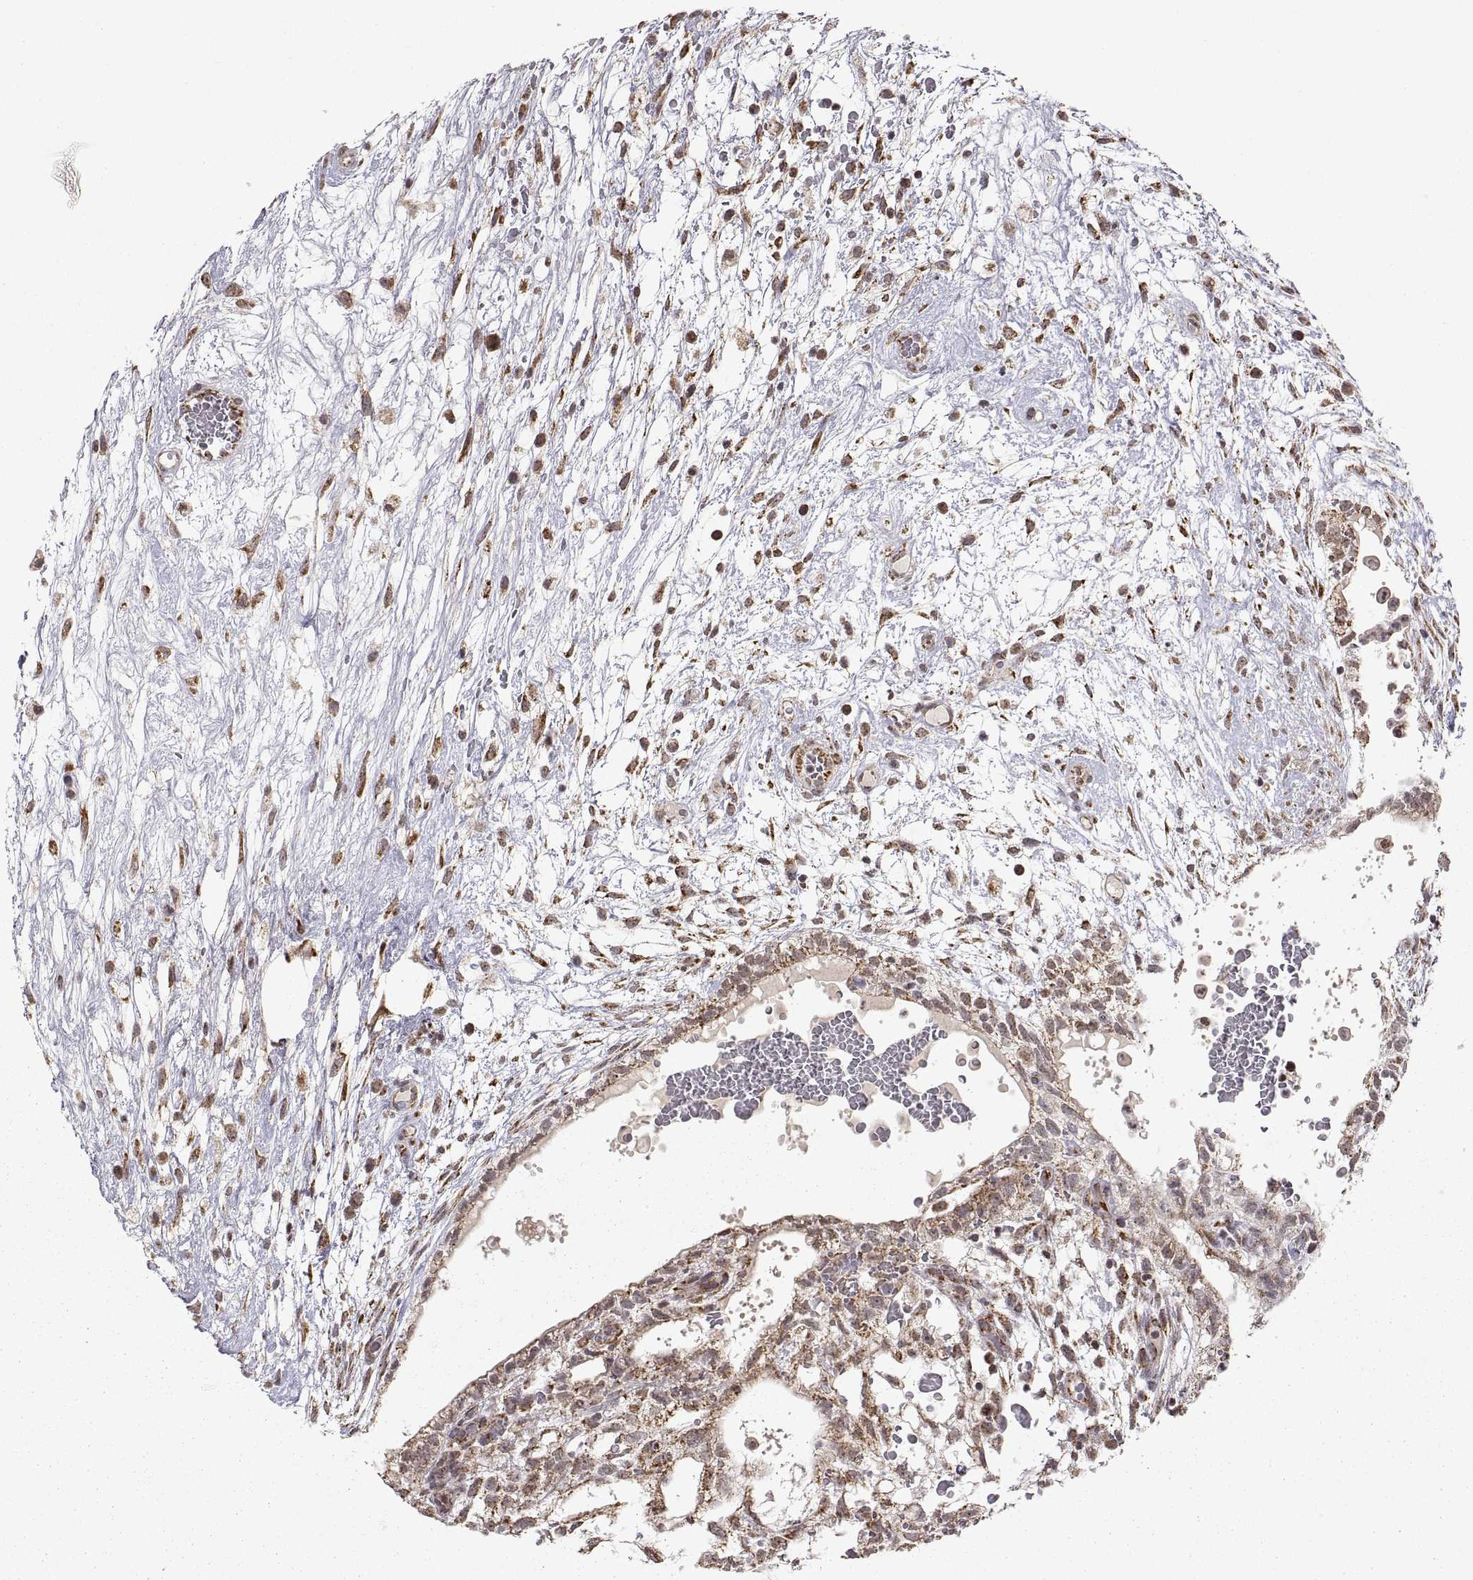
{"staining": {"intensity": "moderate", "quantity": "25%-75%", "location": "cytoplasmic/membranous"}, "tissue": "testis cancer", "cell_type": "Tumor cells", "image_type": "cancer", "snomed": [{"axis": "morphology", "description": "Normal tissue, NOS"}, {"axis": "morphology", "description": "Carcinoma, Embryonal, NOS"}, {"axis": "topography", "description": "Testis"}], "caption": "Testis cancer was stained to show a protein in brown. There is medium levels of moderate cytoplasmic/membranous staining in about 25%-75% of tumor cells.", "gene": "MANBAL", "patient": {"sex": "male", "age": 32}}